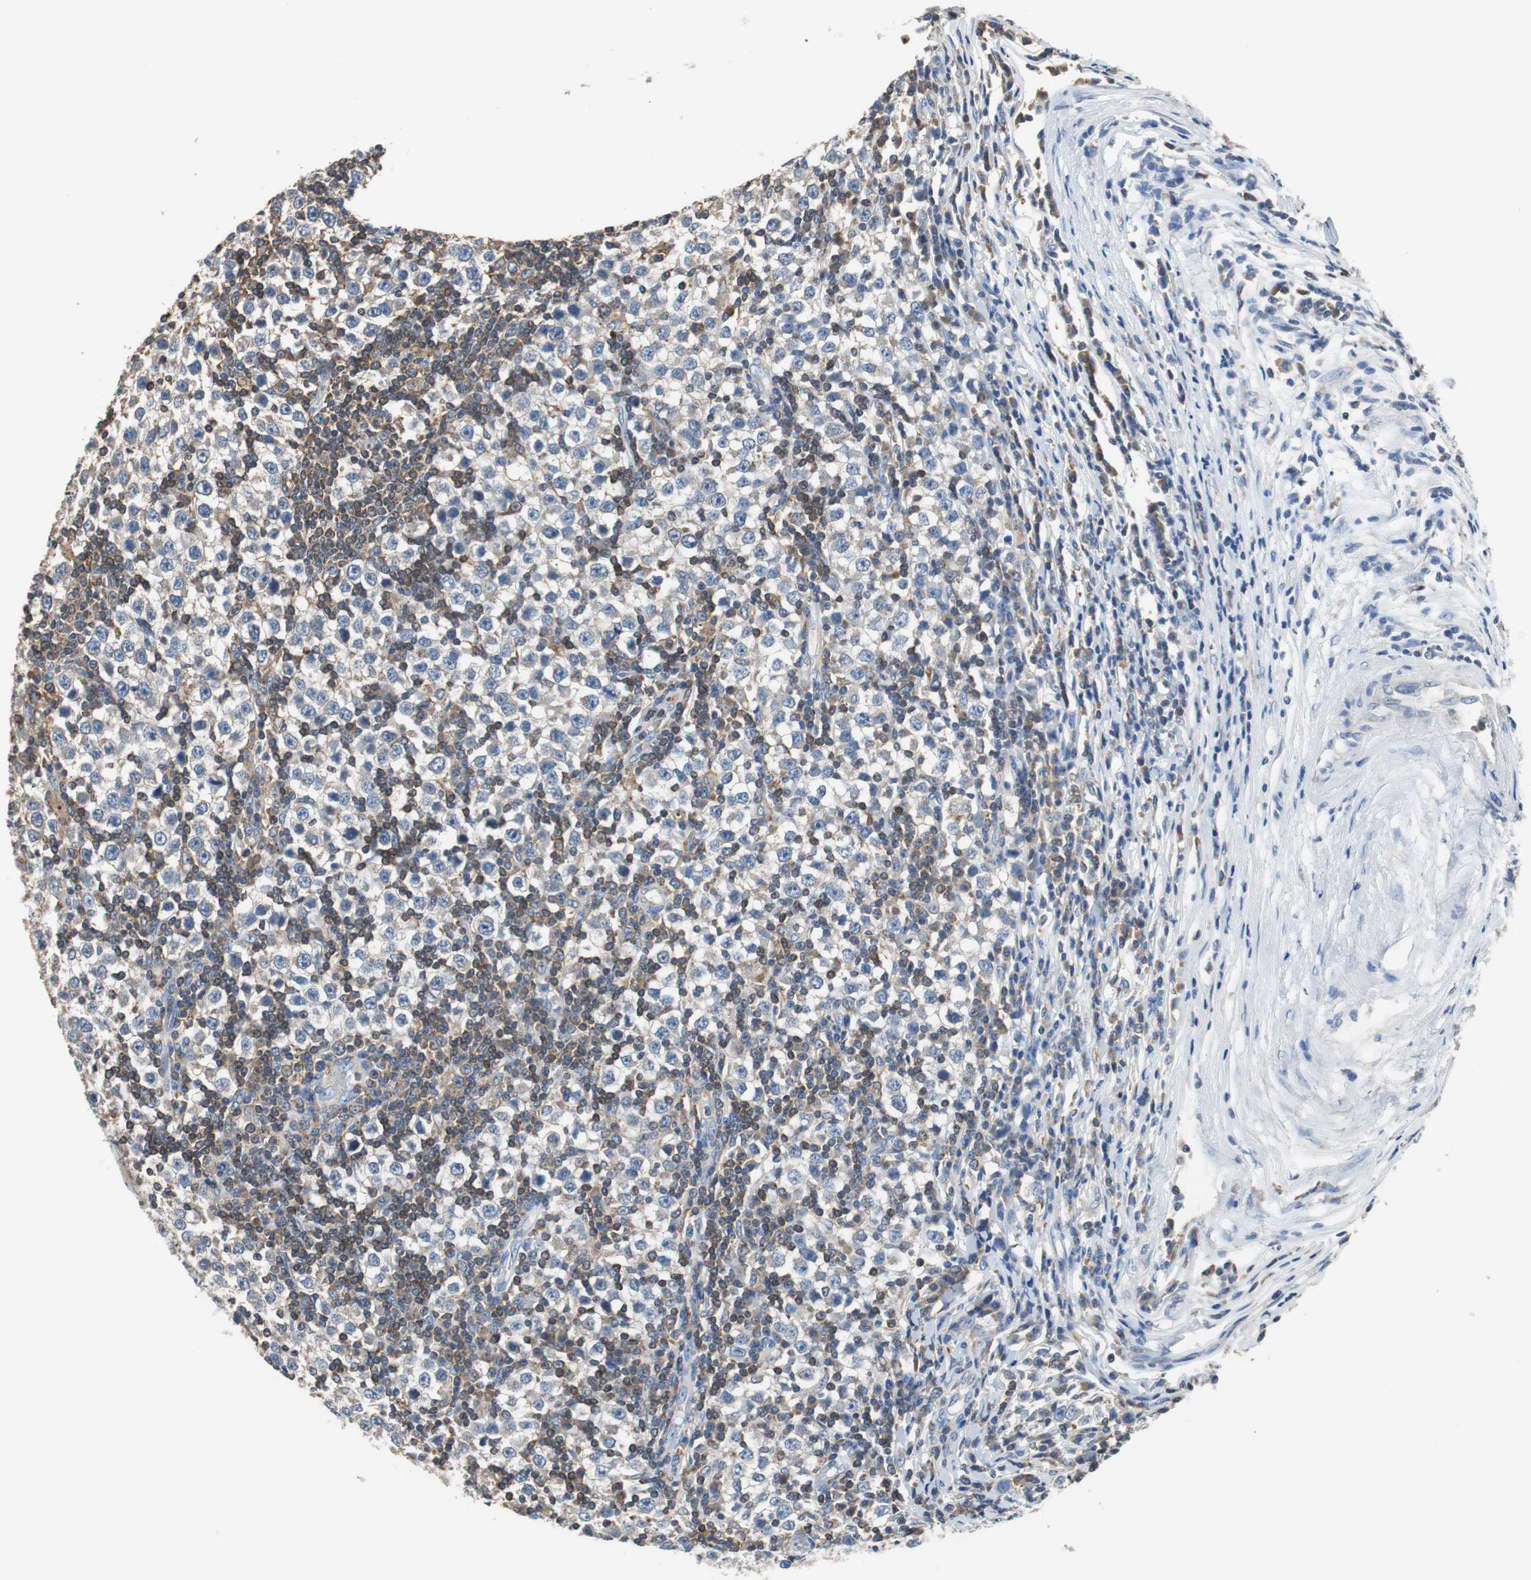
{"staining": {"intensity": "weak", "quantity": "<25%", "location": "cytoplasmic/membranous"}, "tissue": "testis cancer", "cell_type": "Tumor cells", "image_type": "cancer", "snomed": [{"axis": "morphology", "description": "Seminoma, NOS"}, {"axis": "topography", "description": "Testis"}], "caption": "This micrograph is of testis seminoma stained with immunohistochemistry (IHC) to label a protein in brown with the nuclei are counter-stained blue. There is no expression in tumor cells.", "gene": "PRKCA", "patient": {"sex": "male", "age": 65}}